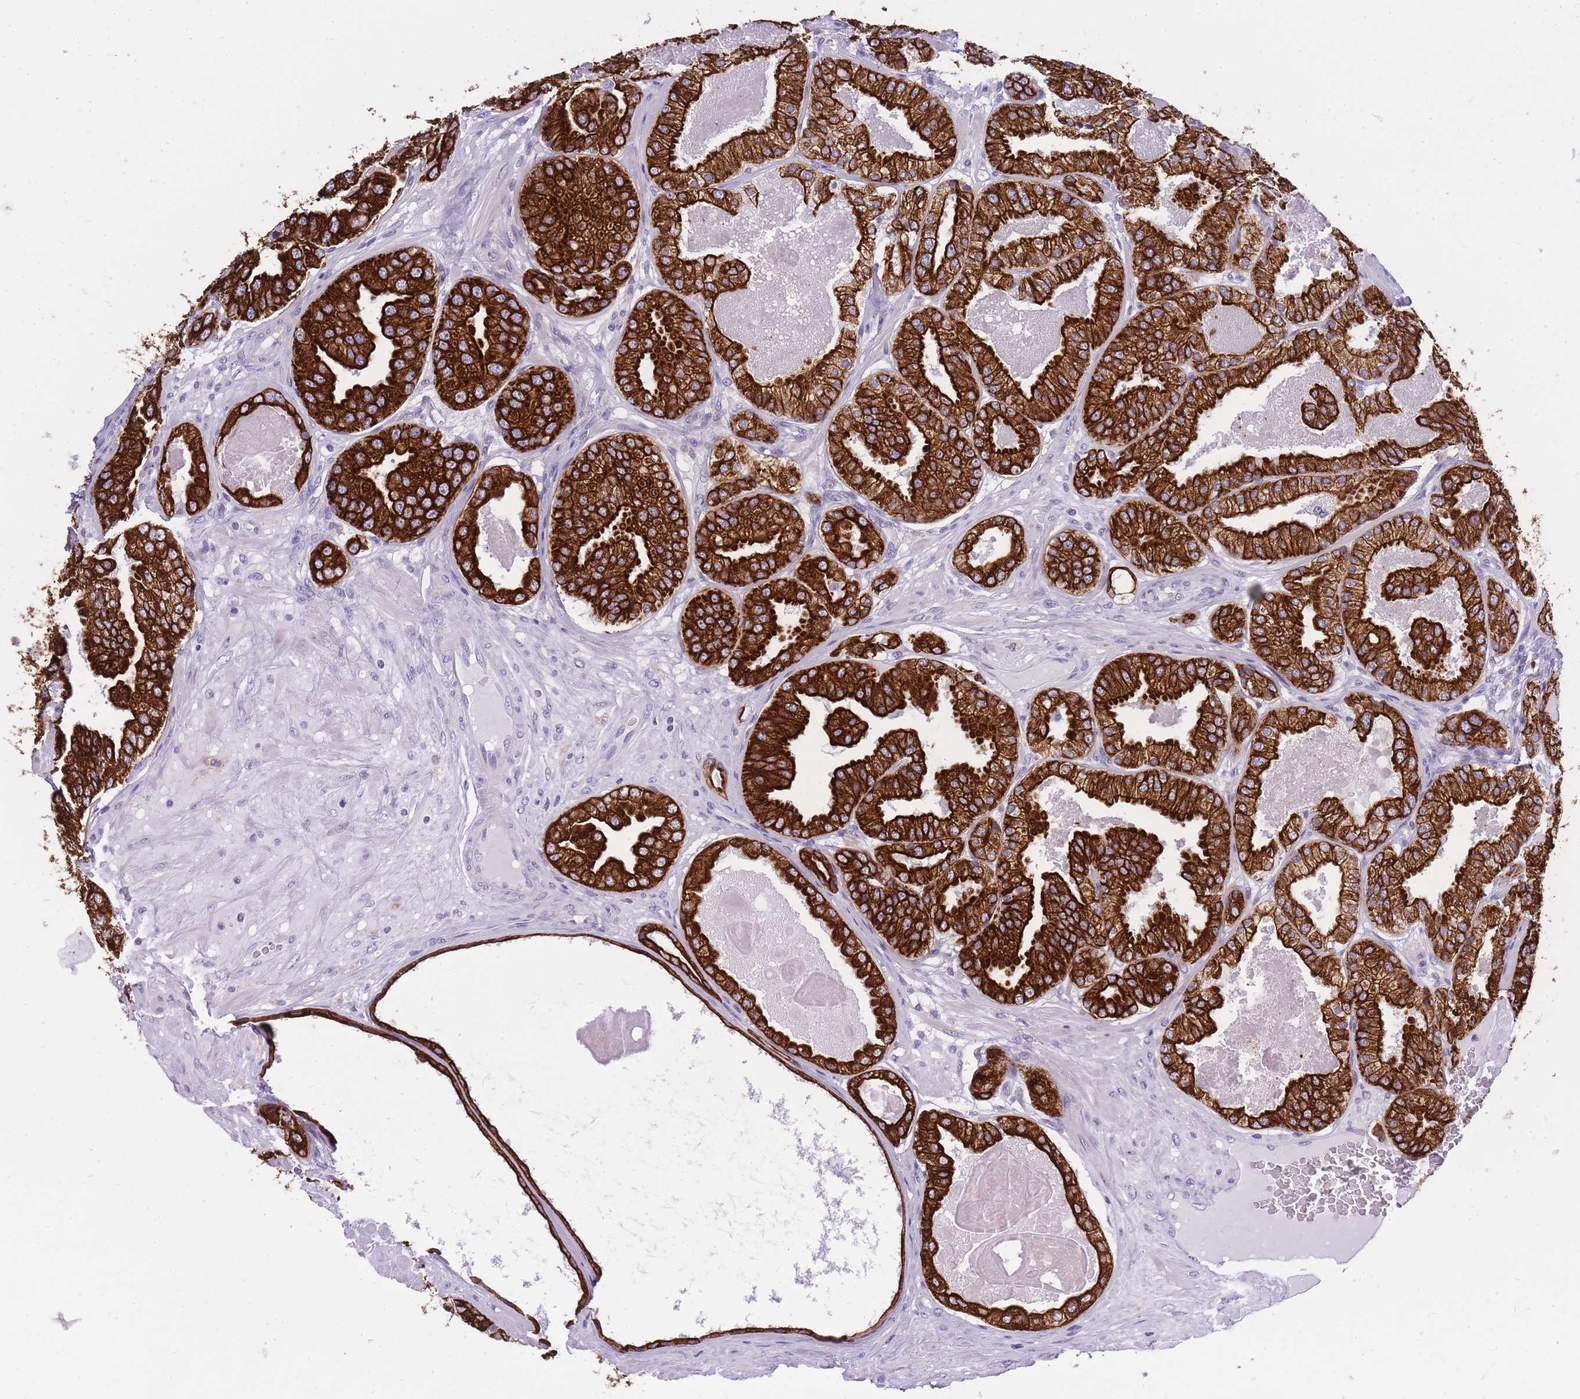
{"staining": {"intensity": "strong", "quantity": ">75%", "location": "cytoplasmic/membranous"}, "tissue": "prostate cancer", "cell_type": "Tumor cells", "image_type": "cancer", "snomed": [{"axis": "morphology", "description": "Adenocarcinoma, High grade"}, {"axis": "topography", "description": "Prostate"}], "caption": "Protein staining displays strong cytoplasmic/membranous expression in approximately >75% of tumor cells in prostate cancer (high-grade adenocarcinoma). (DAB IHC with brightfield microscopy, high magnification).", "gene": "RADX", "patient": {"sex": "male", "age": 63}}